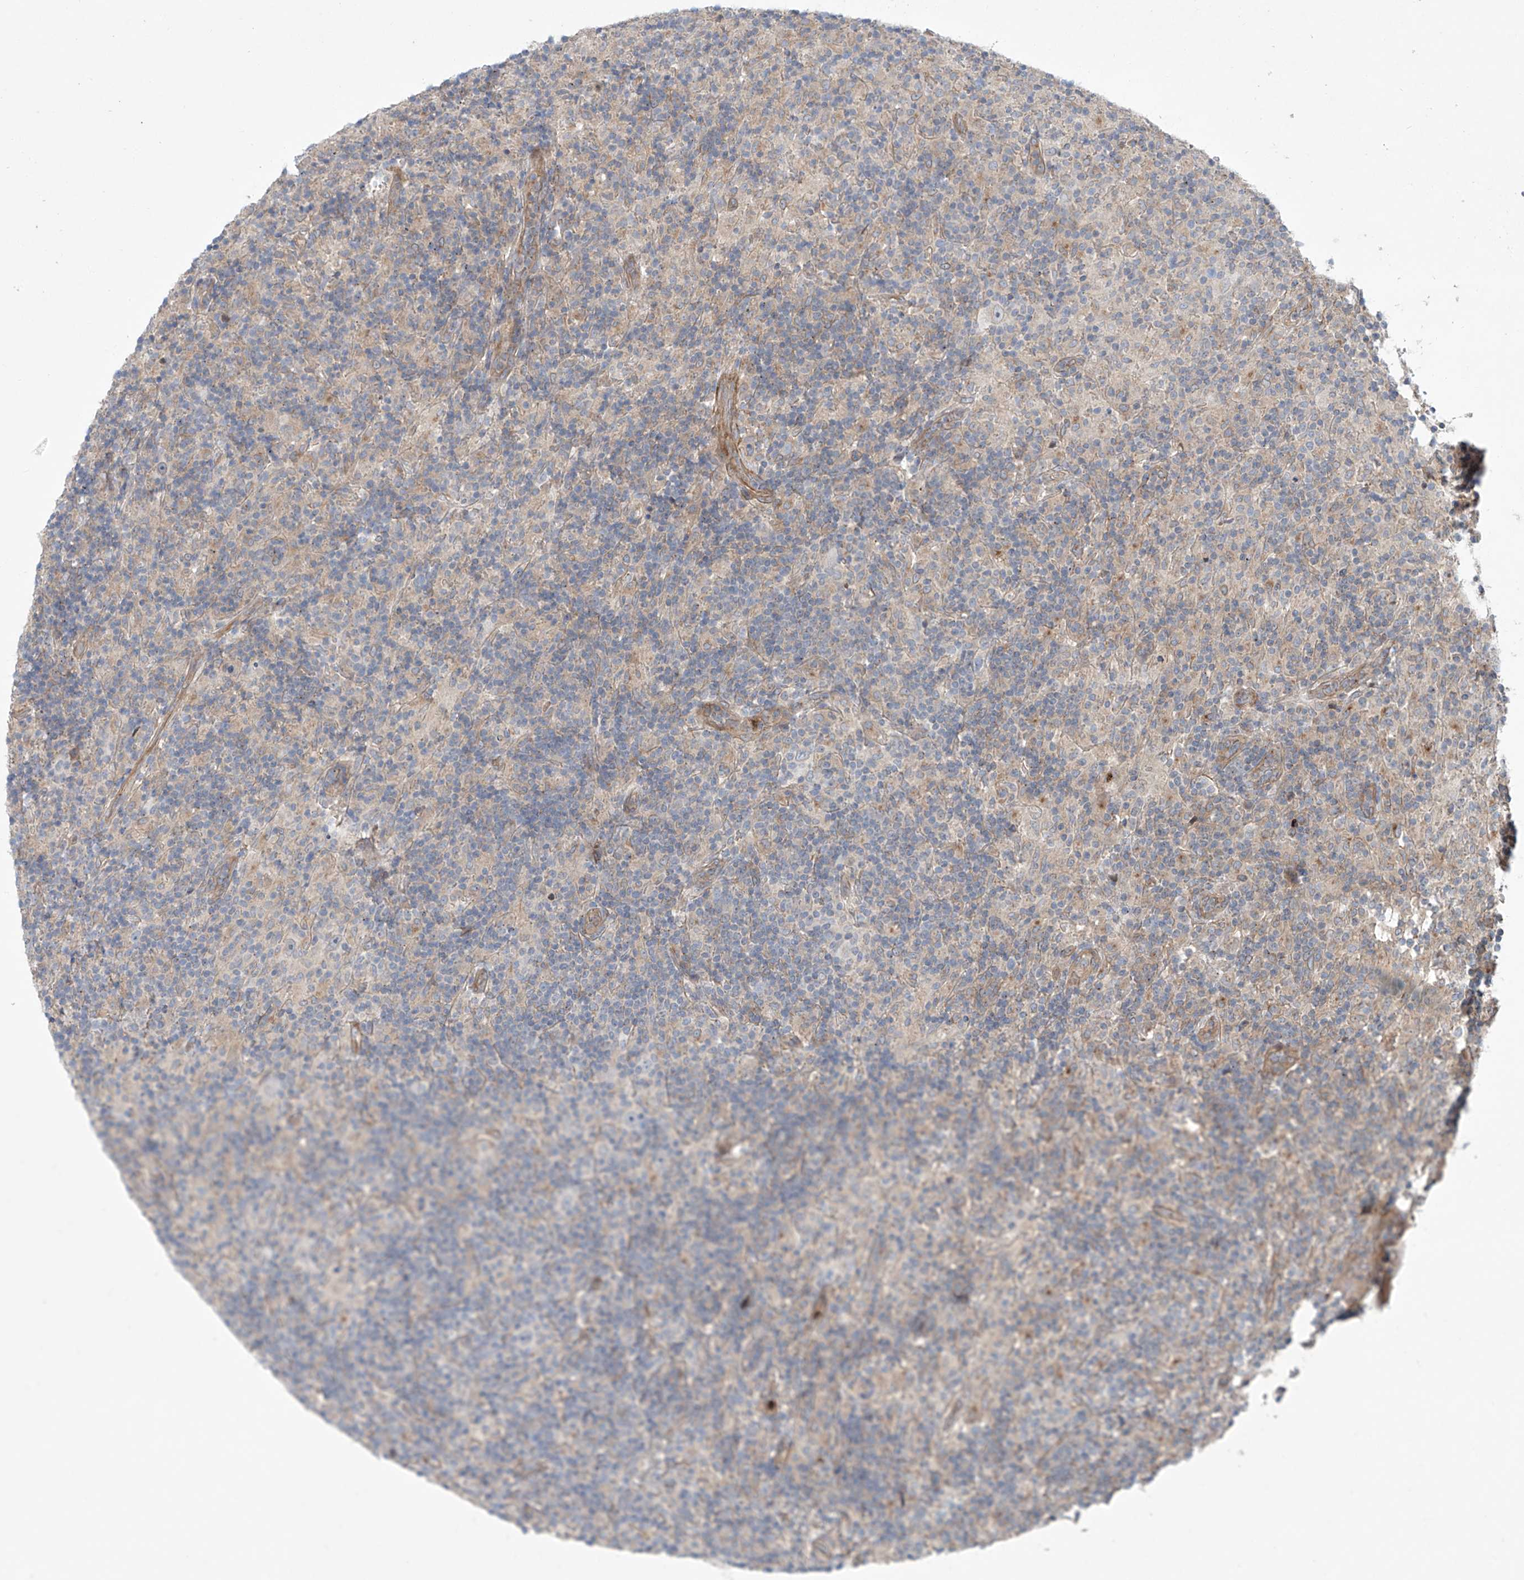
{"staining": {"intensity": "negative", "quantity": "none", "location": "none"}, "tissue": "lymphoma", "cell_type": "Tumor cells", "image_type": "cancer", "snomed": [{"axis": "morphology", "description": "Hodgkin's disease, NOS"}, {"axis": "topography", "description": "Lymph node"}], "caption": "The micrograph reveals no staining of tumor cells in lymphoma.", "gene": "KLC4", "patient": {"sex": "male", "age": 70}}